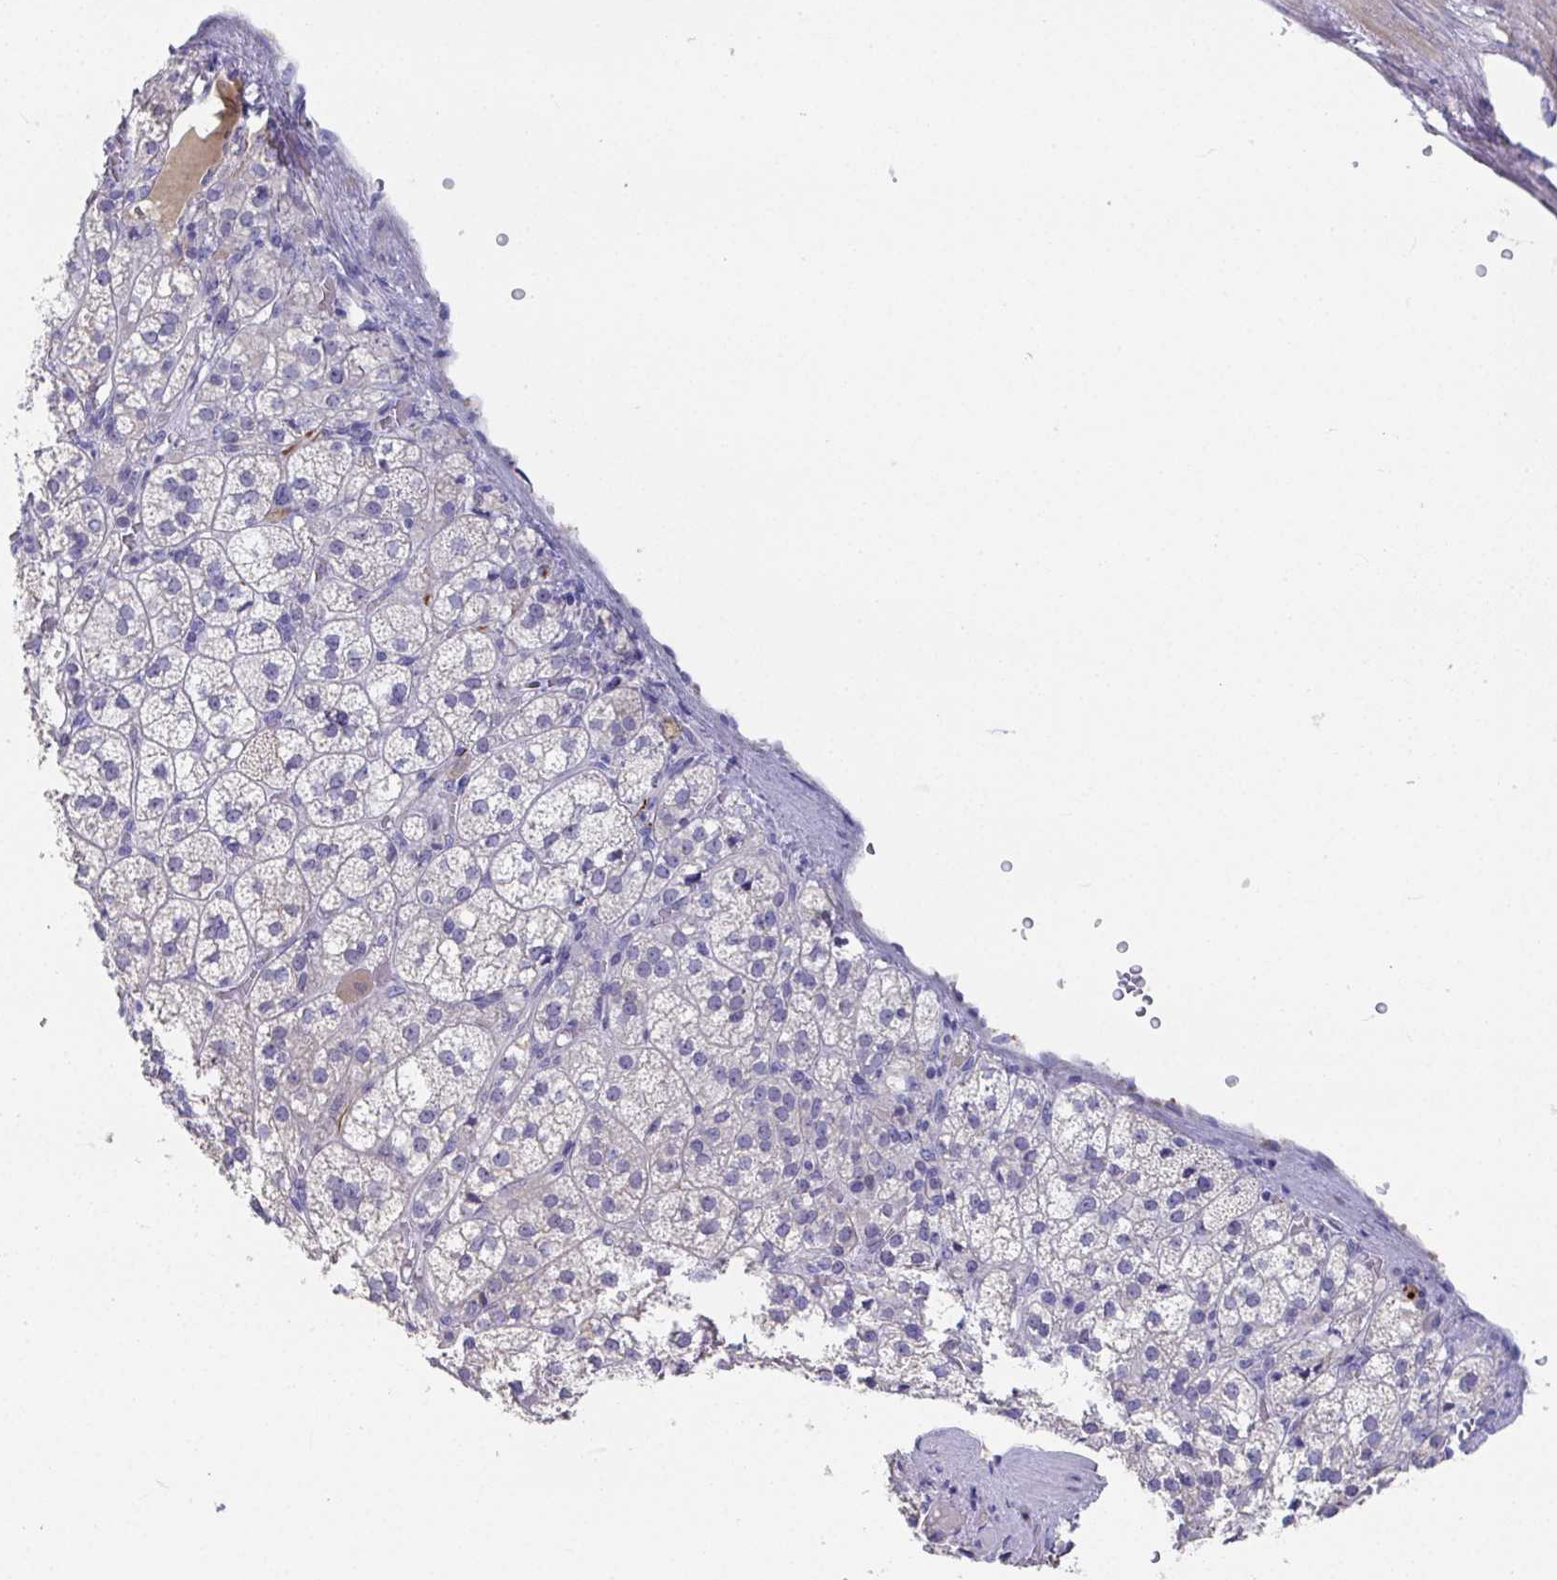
{"staining": {"intensity": "moderate", "quantity": "<25%", "location": "cytoplasmic/membranous"}, "tissue": "adrenal gland", "cell_type": "Glandular cells", "image_type": "normal", "snomed": [{"axis": "morphology", "description": "Normal tissue, NOS"}, {"axis": "topography", "description": "Adrenal gland"}], "caption": "This histopathology image reveals unremarkable adrenal gland stained with immunohistochemistry to label a protein in brown. The cytoplasmic/membranous of glandular cells show moderate positivity for the protein. Nuclei are counter-stained blue.", "gene": "ANO5", "patient": {"sex": "female", "age": 60}}